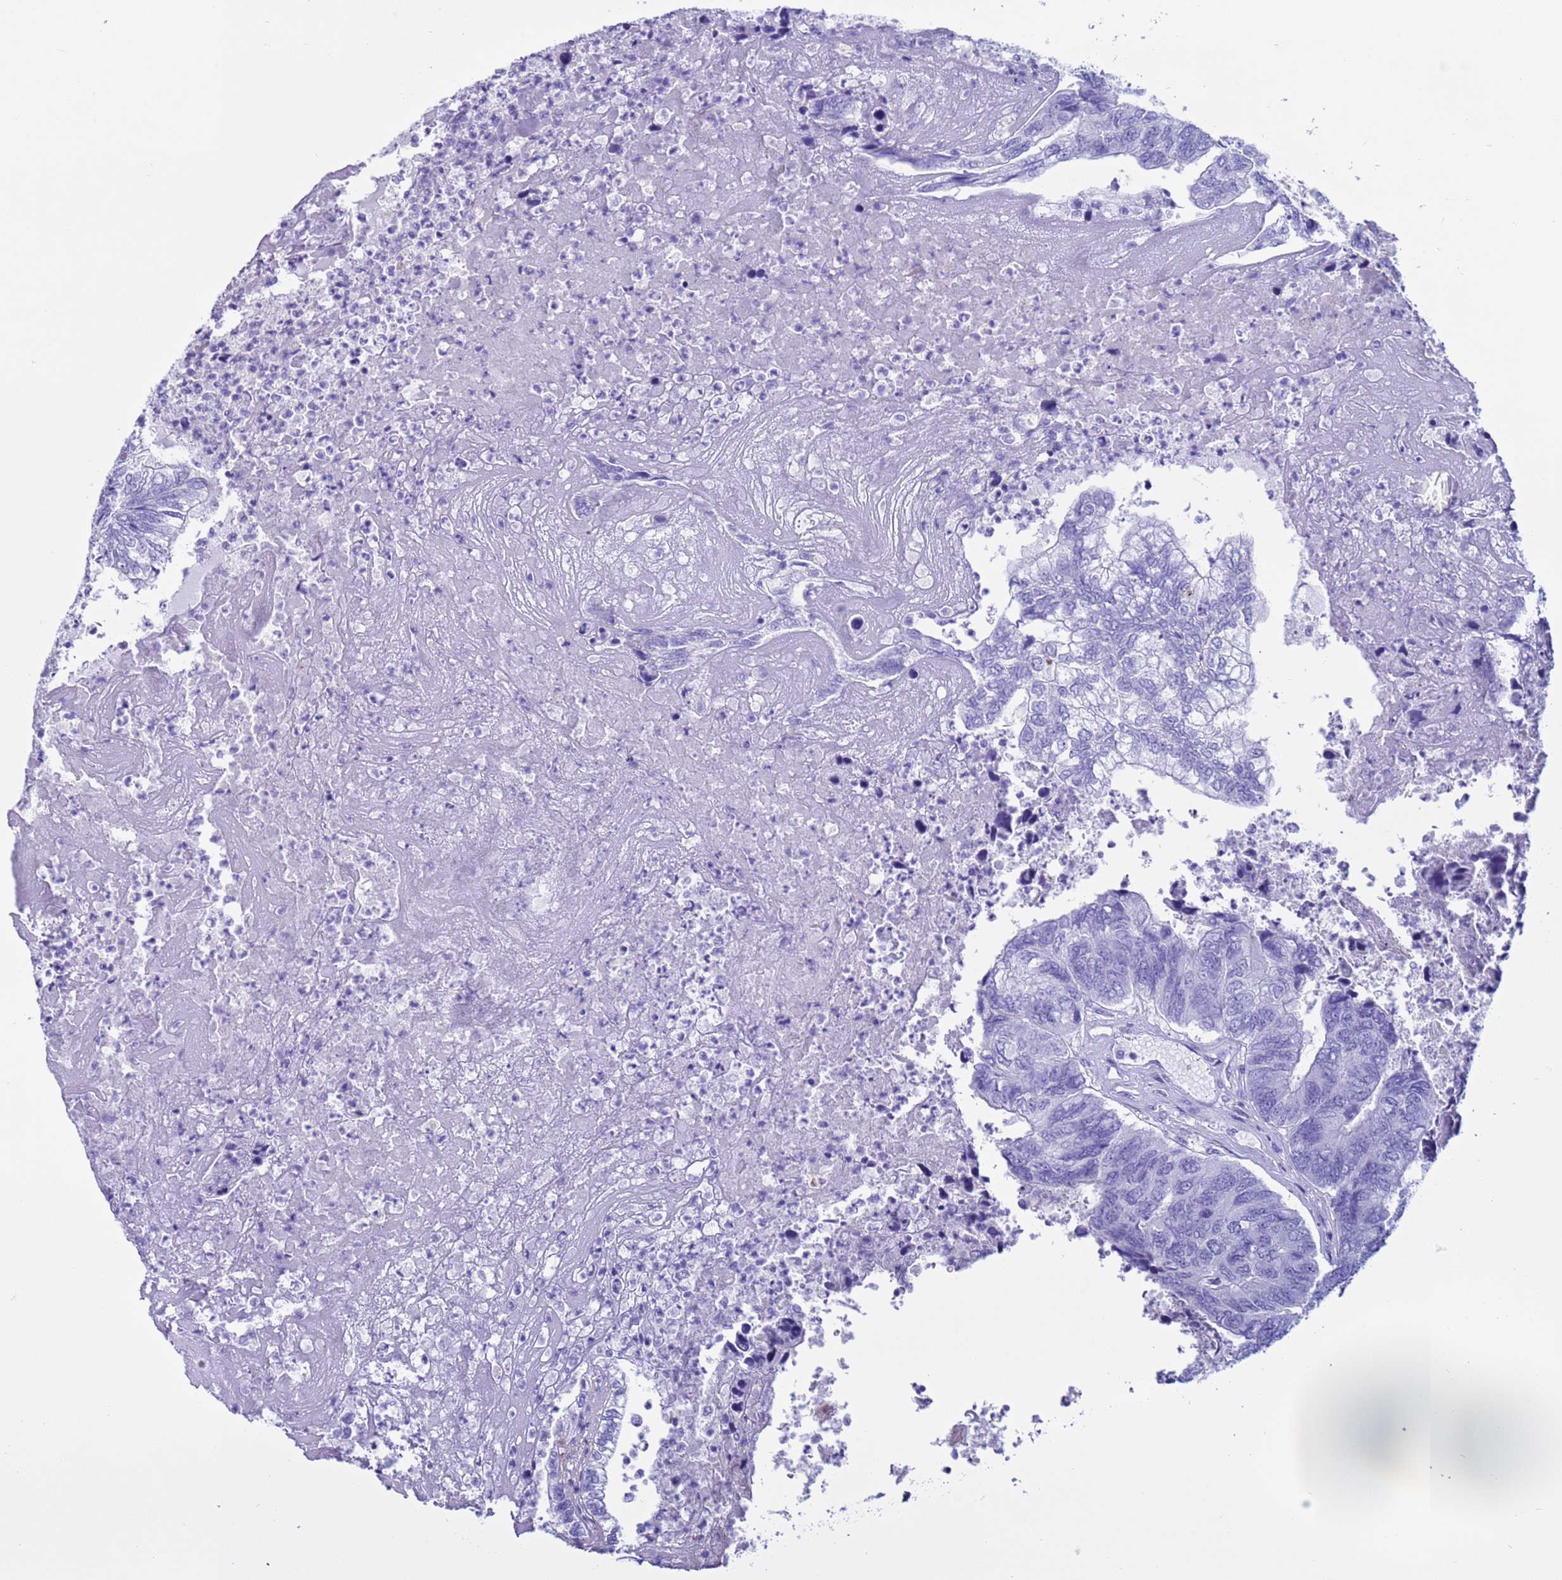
{"staining": {"intensity": "negative", "quantity": "none", "location": "none"}, "tissue": "colorectal cancer", "cell_type": "Tumor cells", "image_type": "cancer", "snomed": [{"axis": "morphology", "description": "Adenocarcinoma, NOS"}, {"axis": "topography", "description": "Colon"}], "caption": "Immunohistochemical staining of human colorectal cancer displays no significant staining in tumor cells.", "gene": "CST4", "patient": {"sex": "female", "age": 67}}